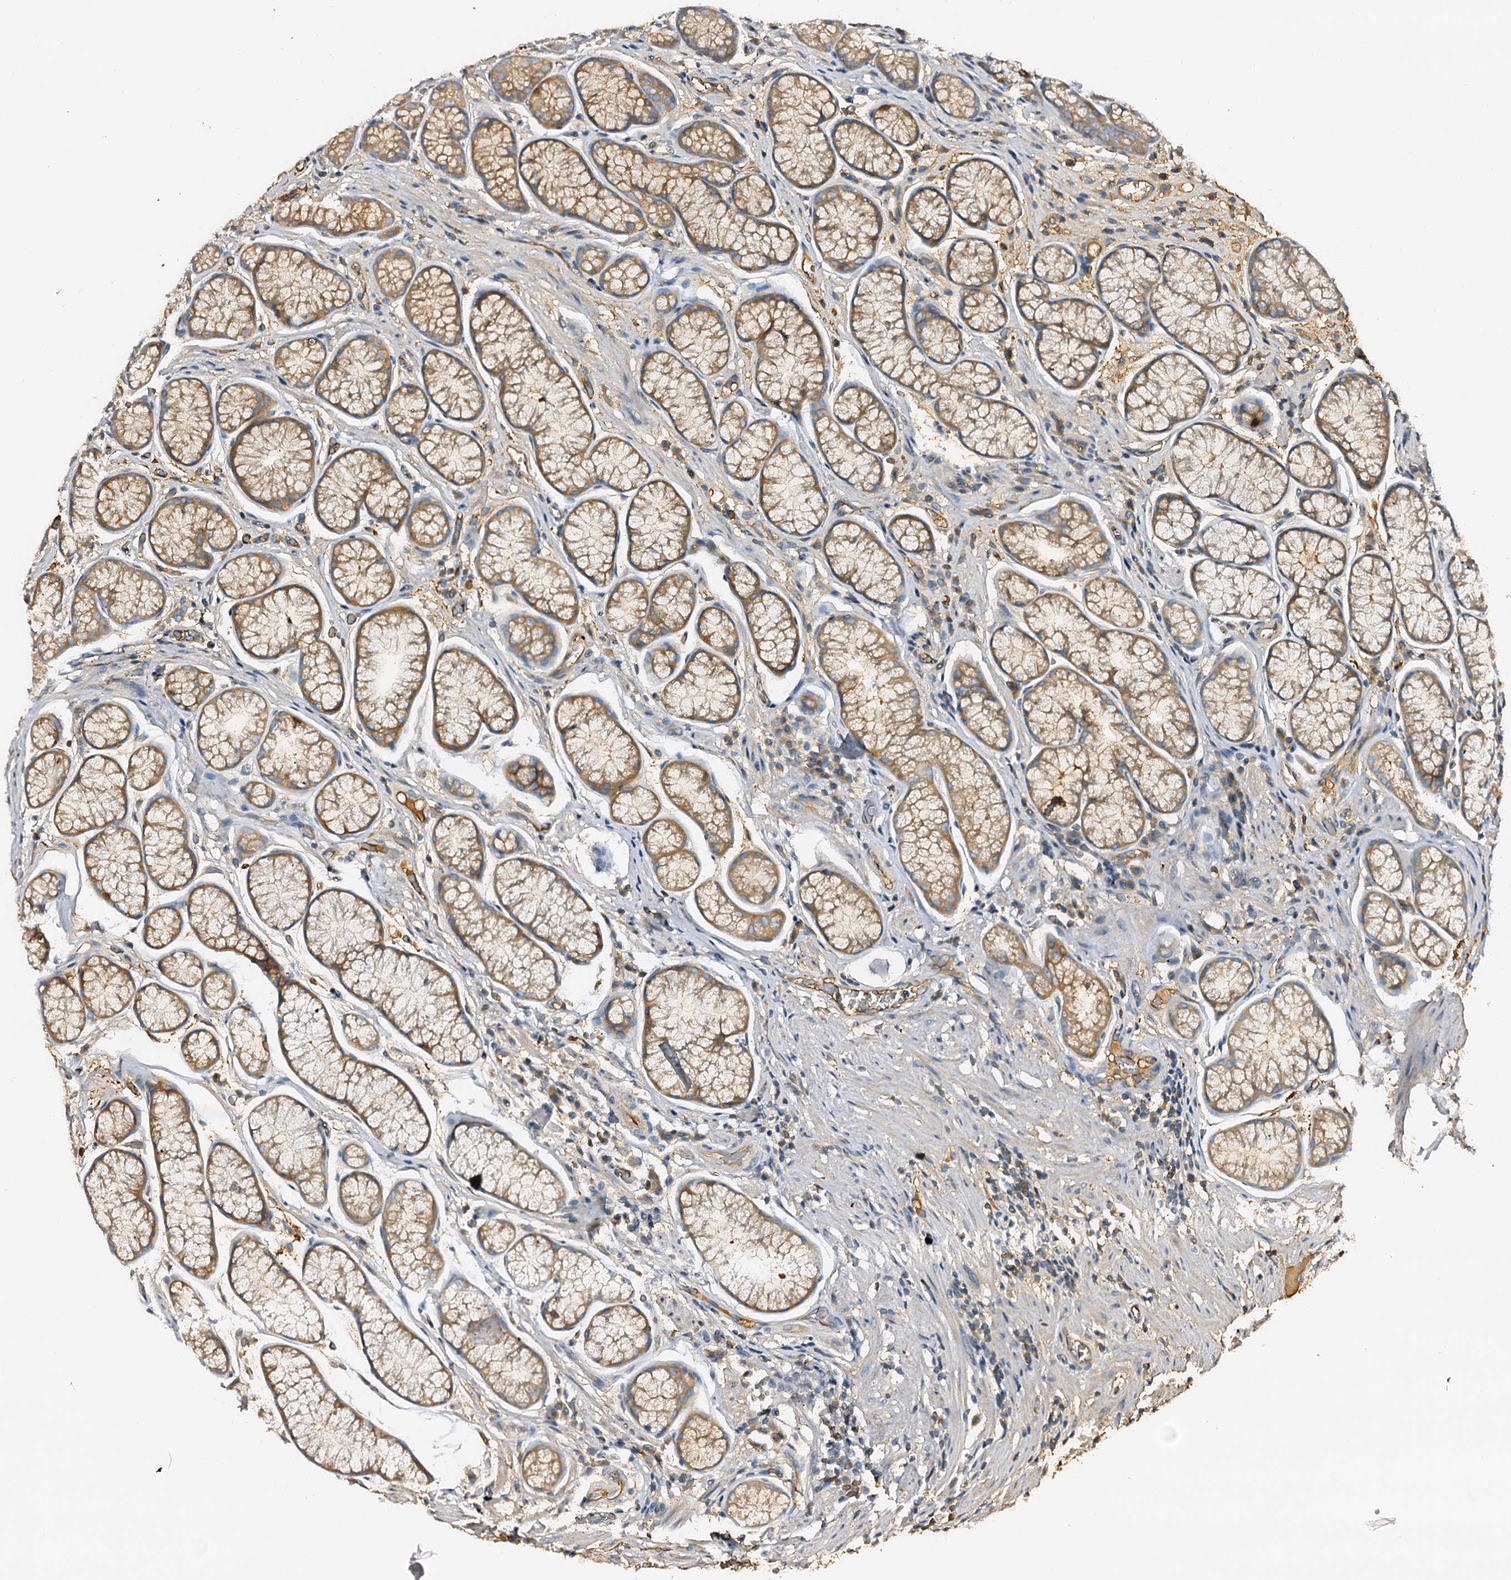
{"staining": {"intensity": "moderate", "quantity": "25%-75%", "location": "cytoplasmic/membranous"}, "tissue": "stomach", "cell_type": "Glandular cells", "image_type": "normal", "snomed": [{"axis": "morphology", "description": "Normal tissue, NOS"}, {"axis": "topography", "description": "Stomach"}], "caption": "A micrograph of human stomach stained for a protein reveals moderate cytoplasmic/membranous brown staining in glandular cells. (Brightfield microscopy of DAB IHC at high magnification).", "gene": "CSKMT", "patient": {"sex": "male", "age": 42}}